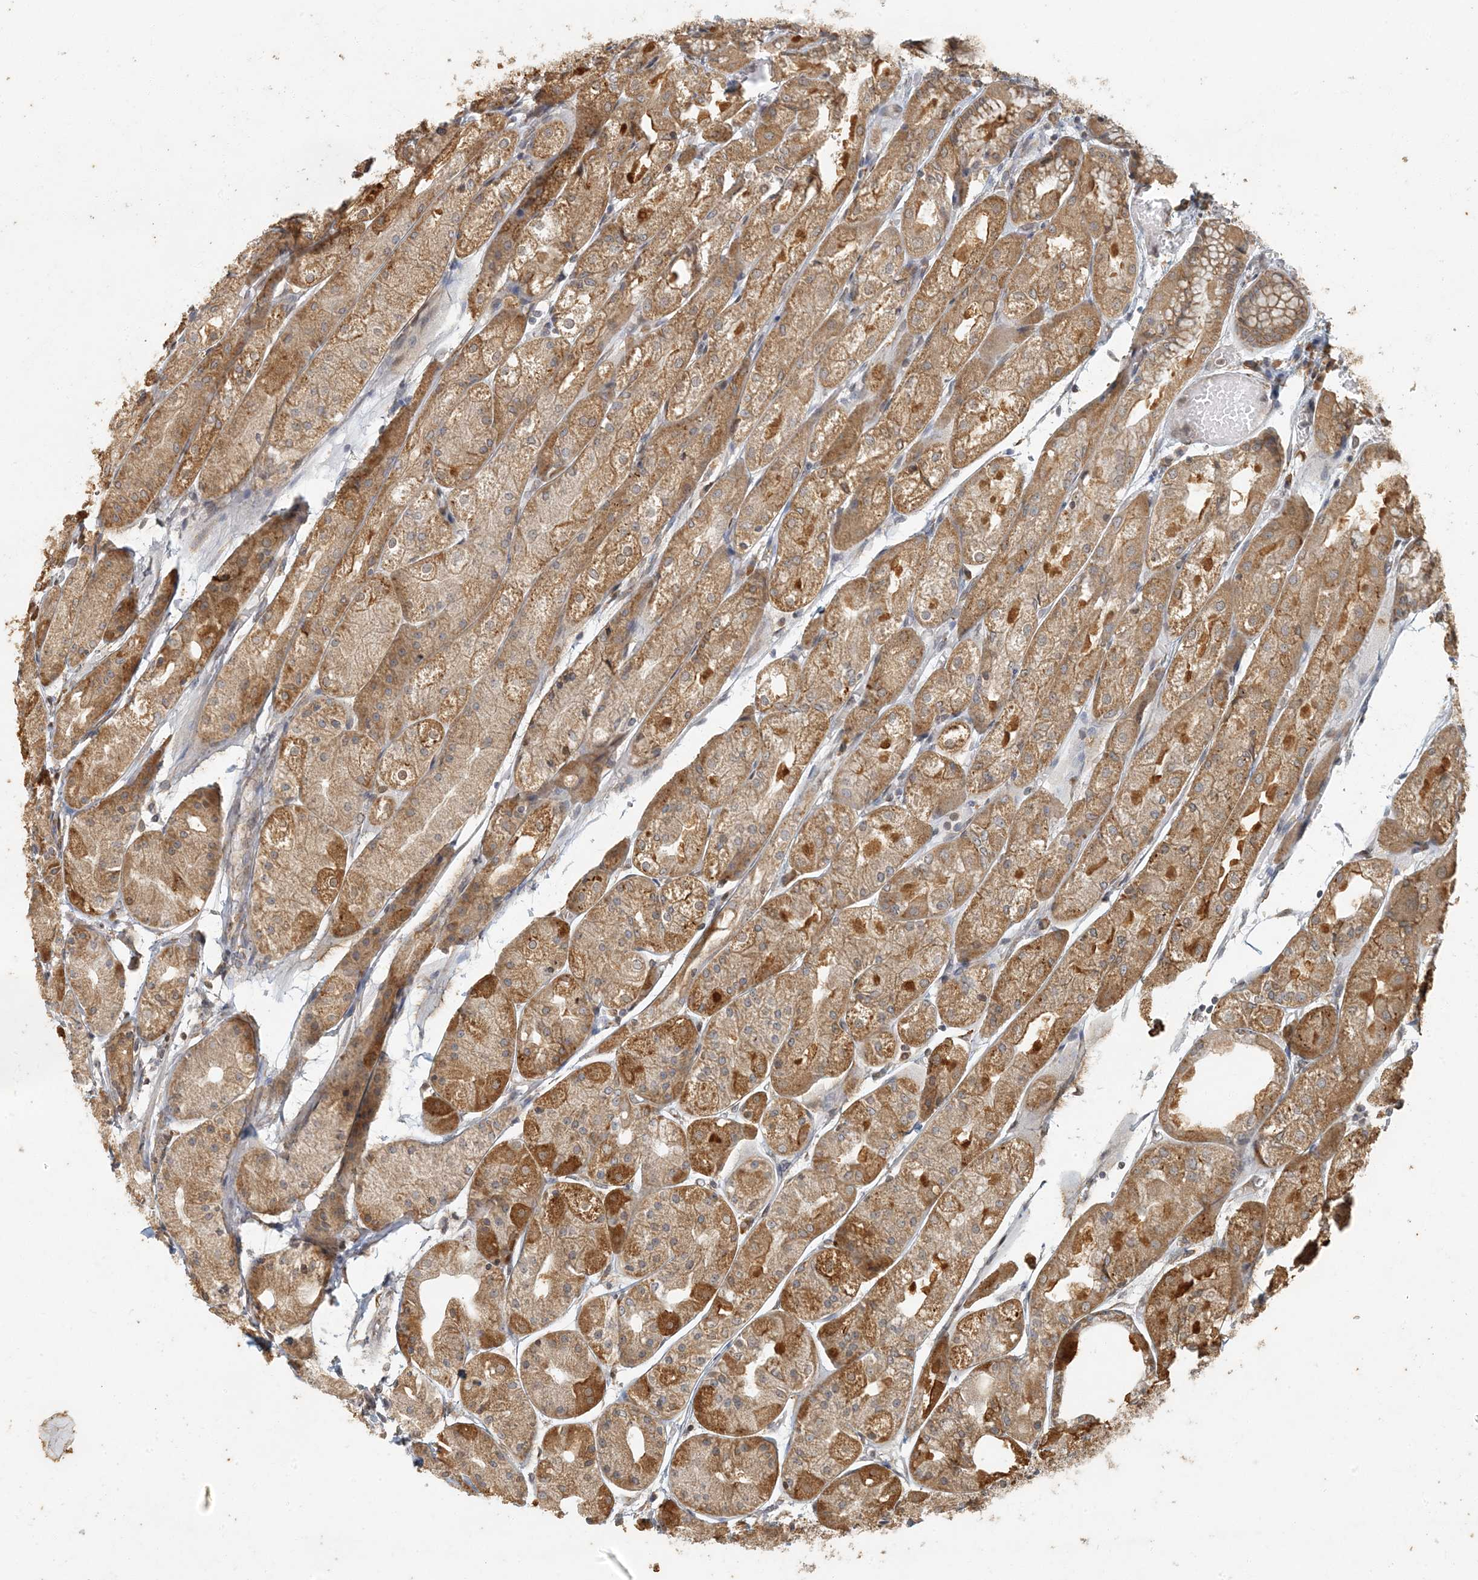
{"staining": {"intensity": "moderate", "quantity": ">75%", "location": "cytoplasmic/membranous"}, "tissue": "stomach", "cell_type": "Glandular cells", "image_type": "normal", "snomed": [{"axis": "morphology", "description": "Normal tissue, NOS"}, {"axis": "topography", "description": "Stomach, upper"}], "caption": "Immunohistochemistry of benign human stomach displays medium levels of moderate cytoplasmic/membranous staining in approximately >75% of glandular cells. (DAB IHC with brightfield microscopy, high magnification).", "gene": "AK9", "patient": {"sex": "male", "age": 72}}